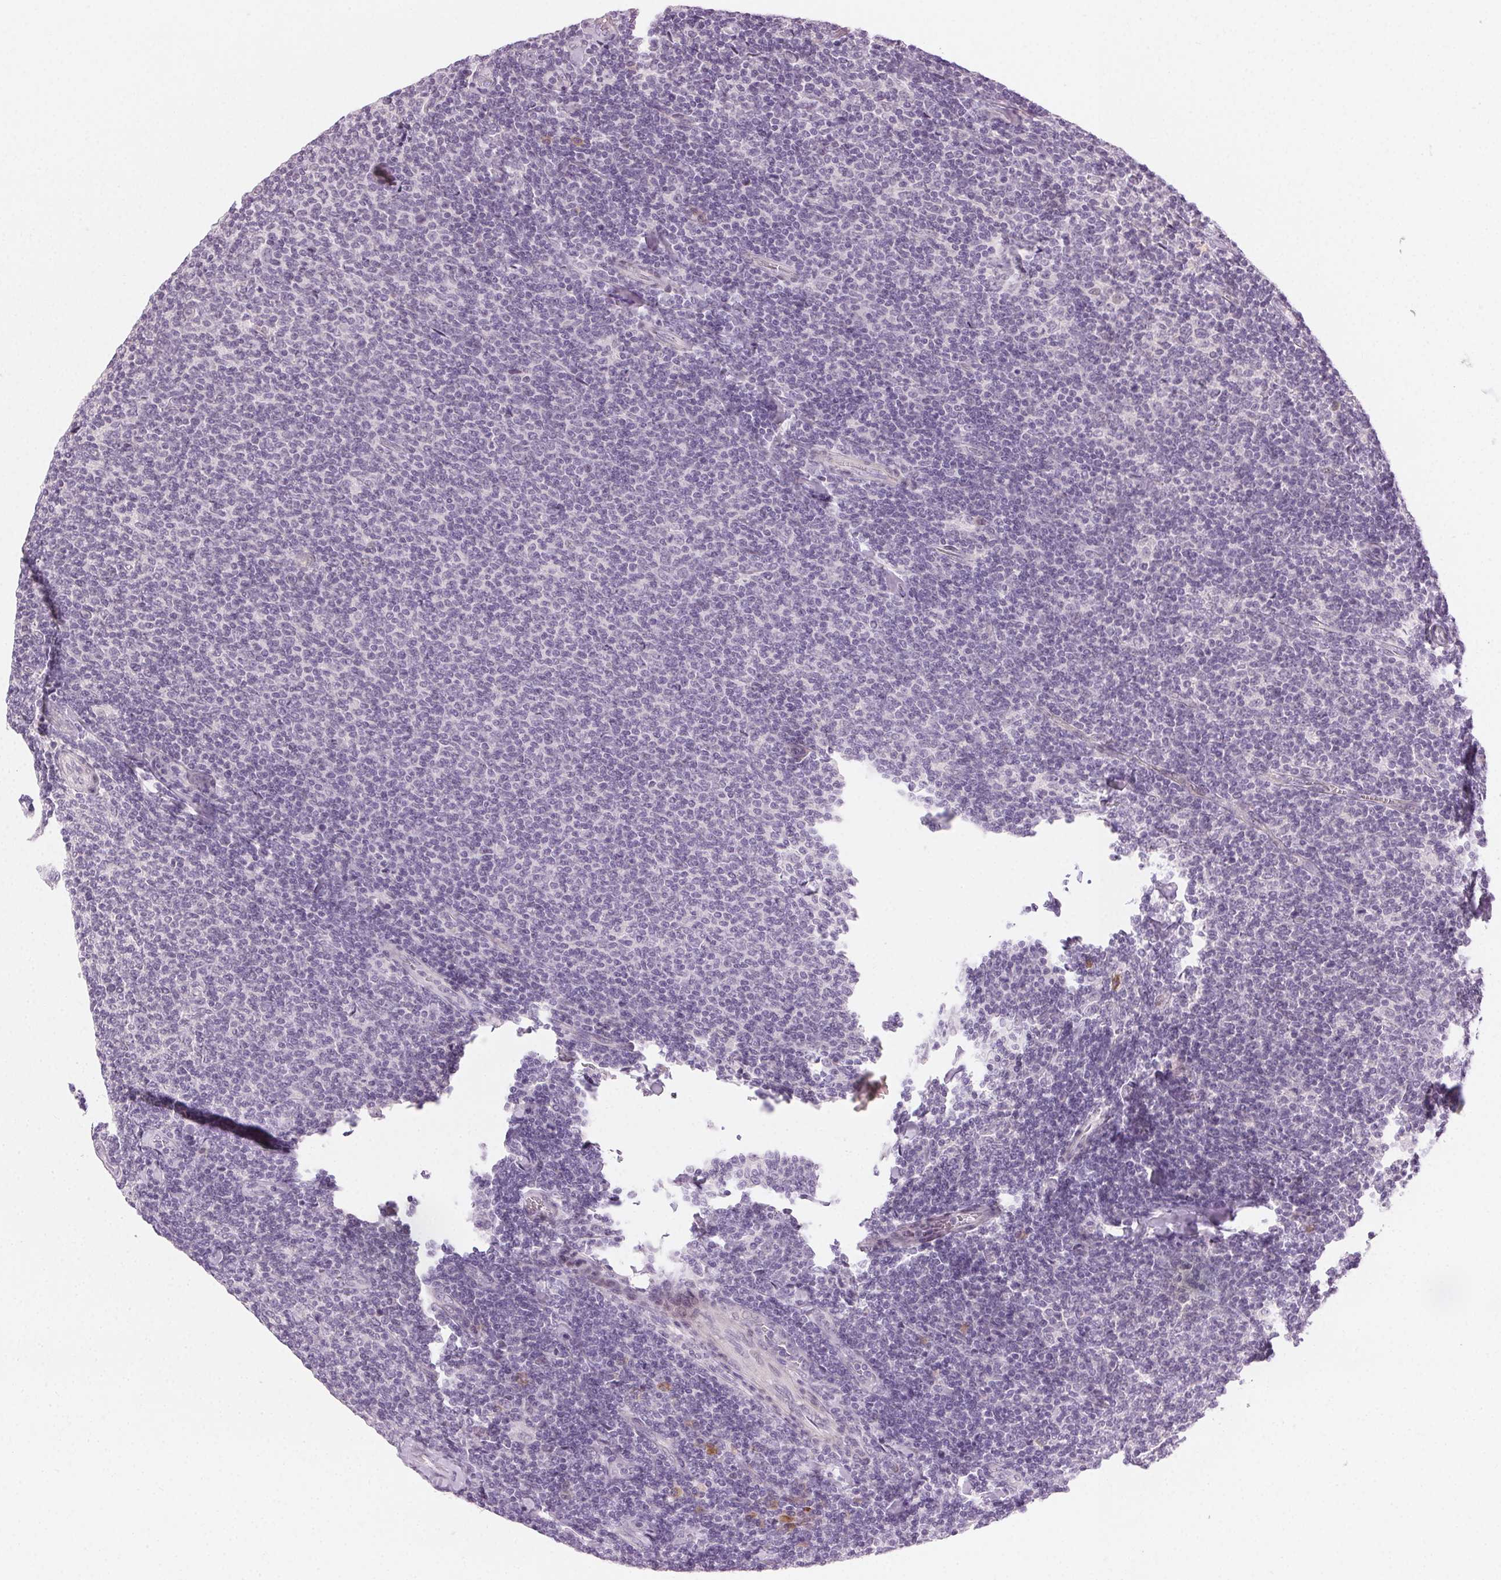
{"staining": {"intensity": "negative", "quantity": "none", "location": "none"}, "tissue": "lymphoma", "cell_type": "Tumor cells", "image_type": "cancer", "snomed": [{"axis": "morphology", "description": "Malignant lymphoma, non-Hodgkin's type, Low grade"}, {"axis": "topography", "description": "Lymph node"}], "caption": "An image of low-grade malignant lymphoma, non-Hodgkin's type stained for a protein displays no brown staining in tumor cells.", "gene": "HSF5", "patient": {"sex": "male", "age": 52}}